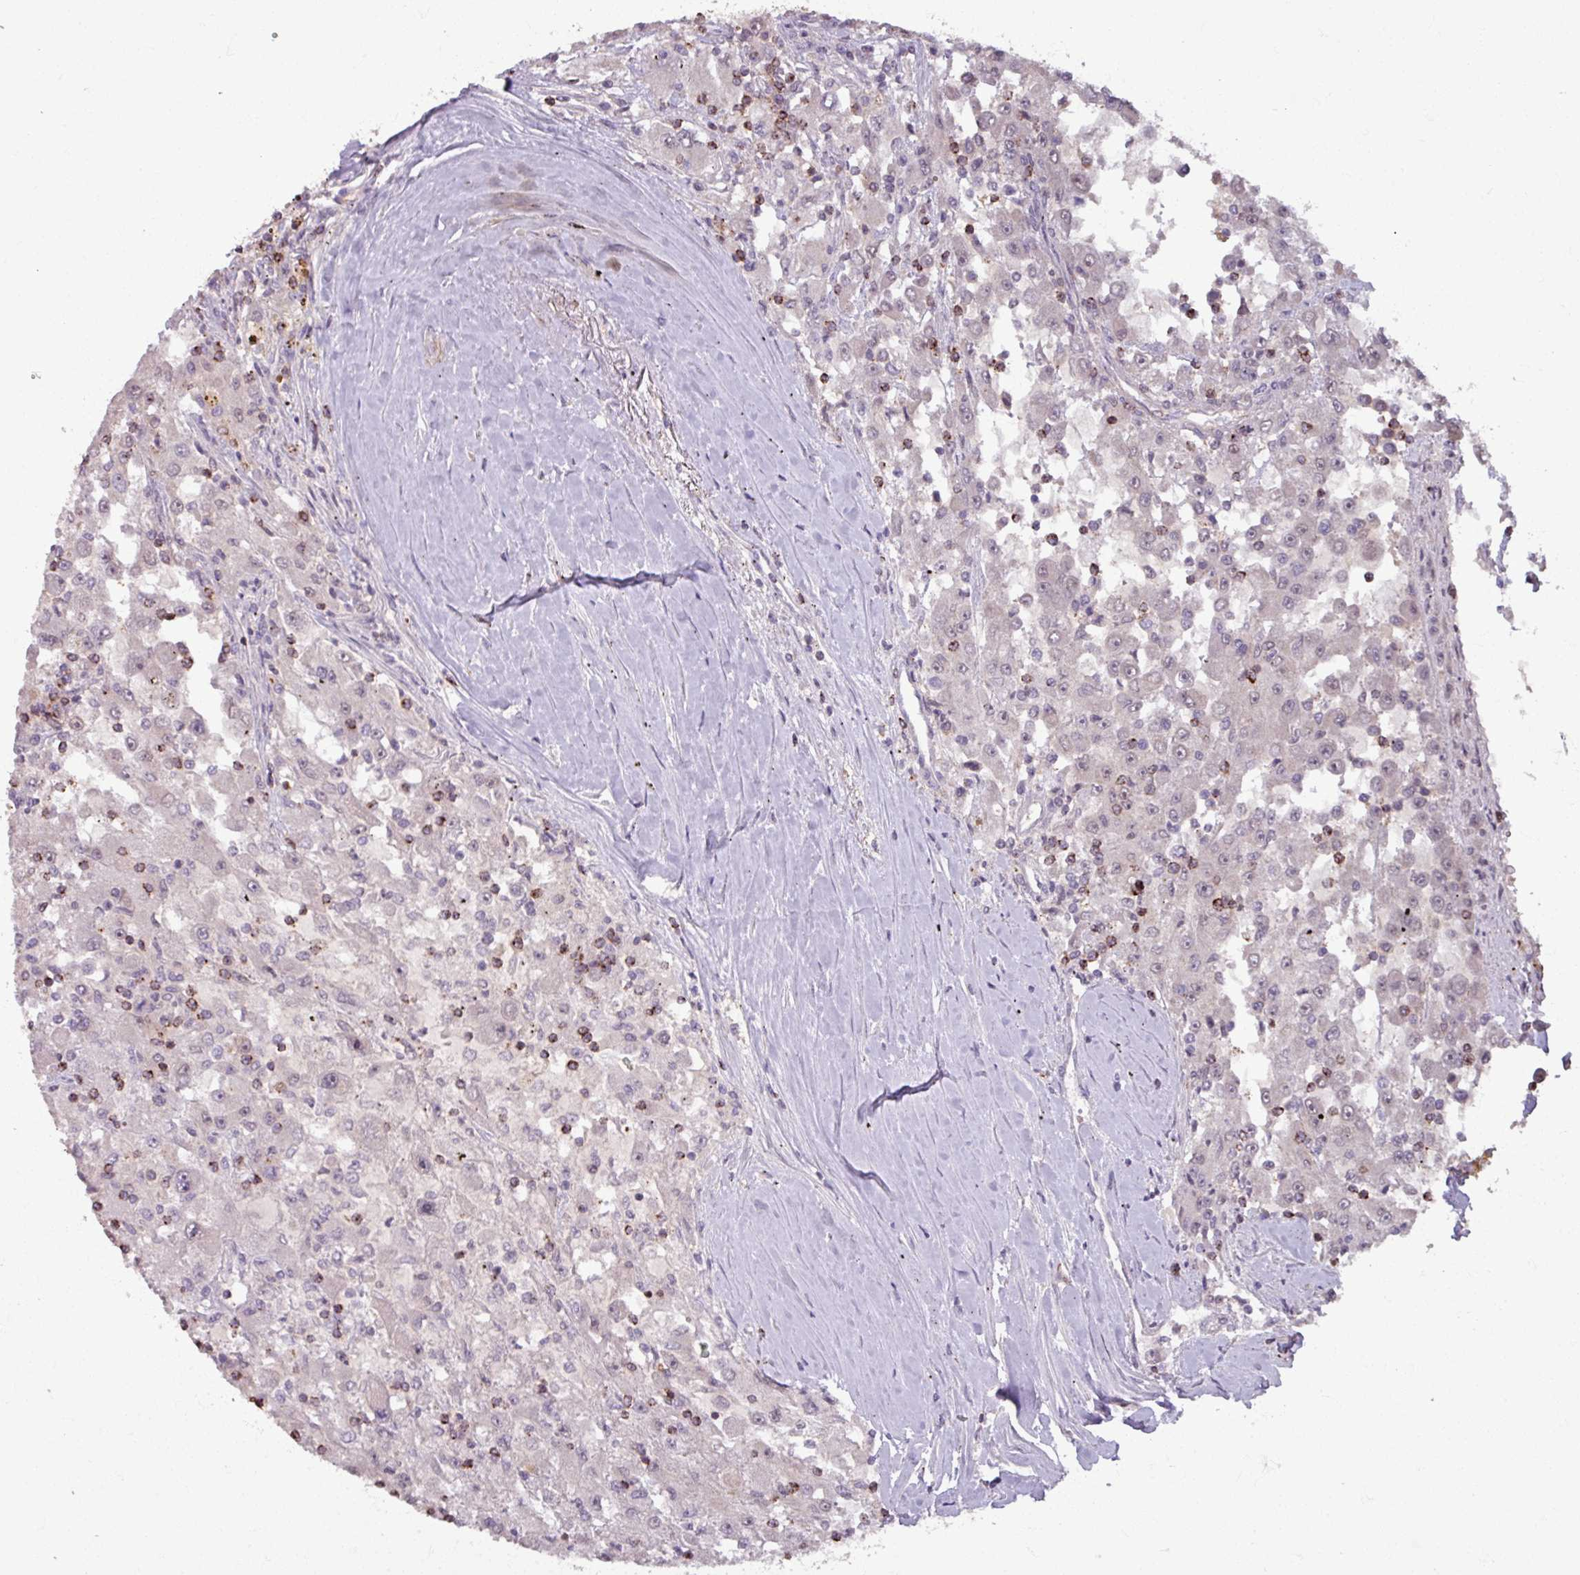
{"staining": {"intensity": "negative", "quantity": "none", "location": "none"}, "tissue": "renal cancer", "cell_type": "Tumor cells", "image_type": "cancer", "snomed": [{"axis": "morphology", "description": "Adenocarcinoma, NOS"}, {"axis": "topography", "description": "Kidney"}], "caption": "DAB (3,3'-diaminobenzidine) immunohistochemical staining of adenocarcinoma (renal) demonstrates no significant positivity in tumor cells.", "gene": "OR6B1", "patient": {"sex": "female", "age": 67}}